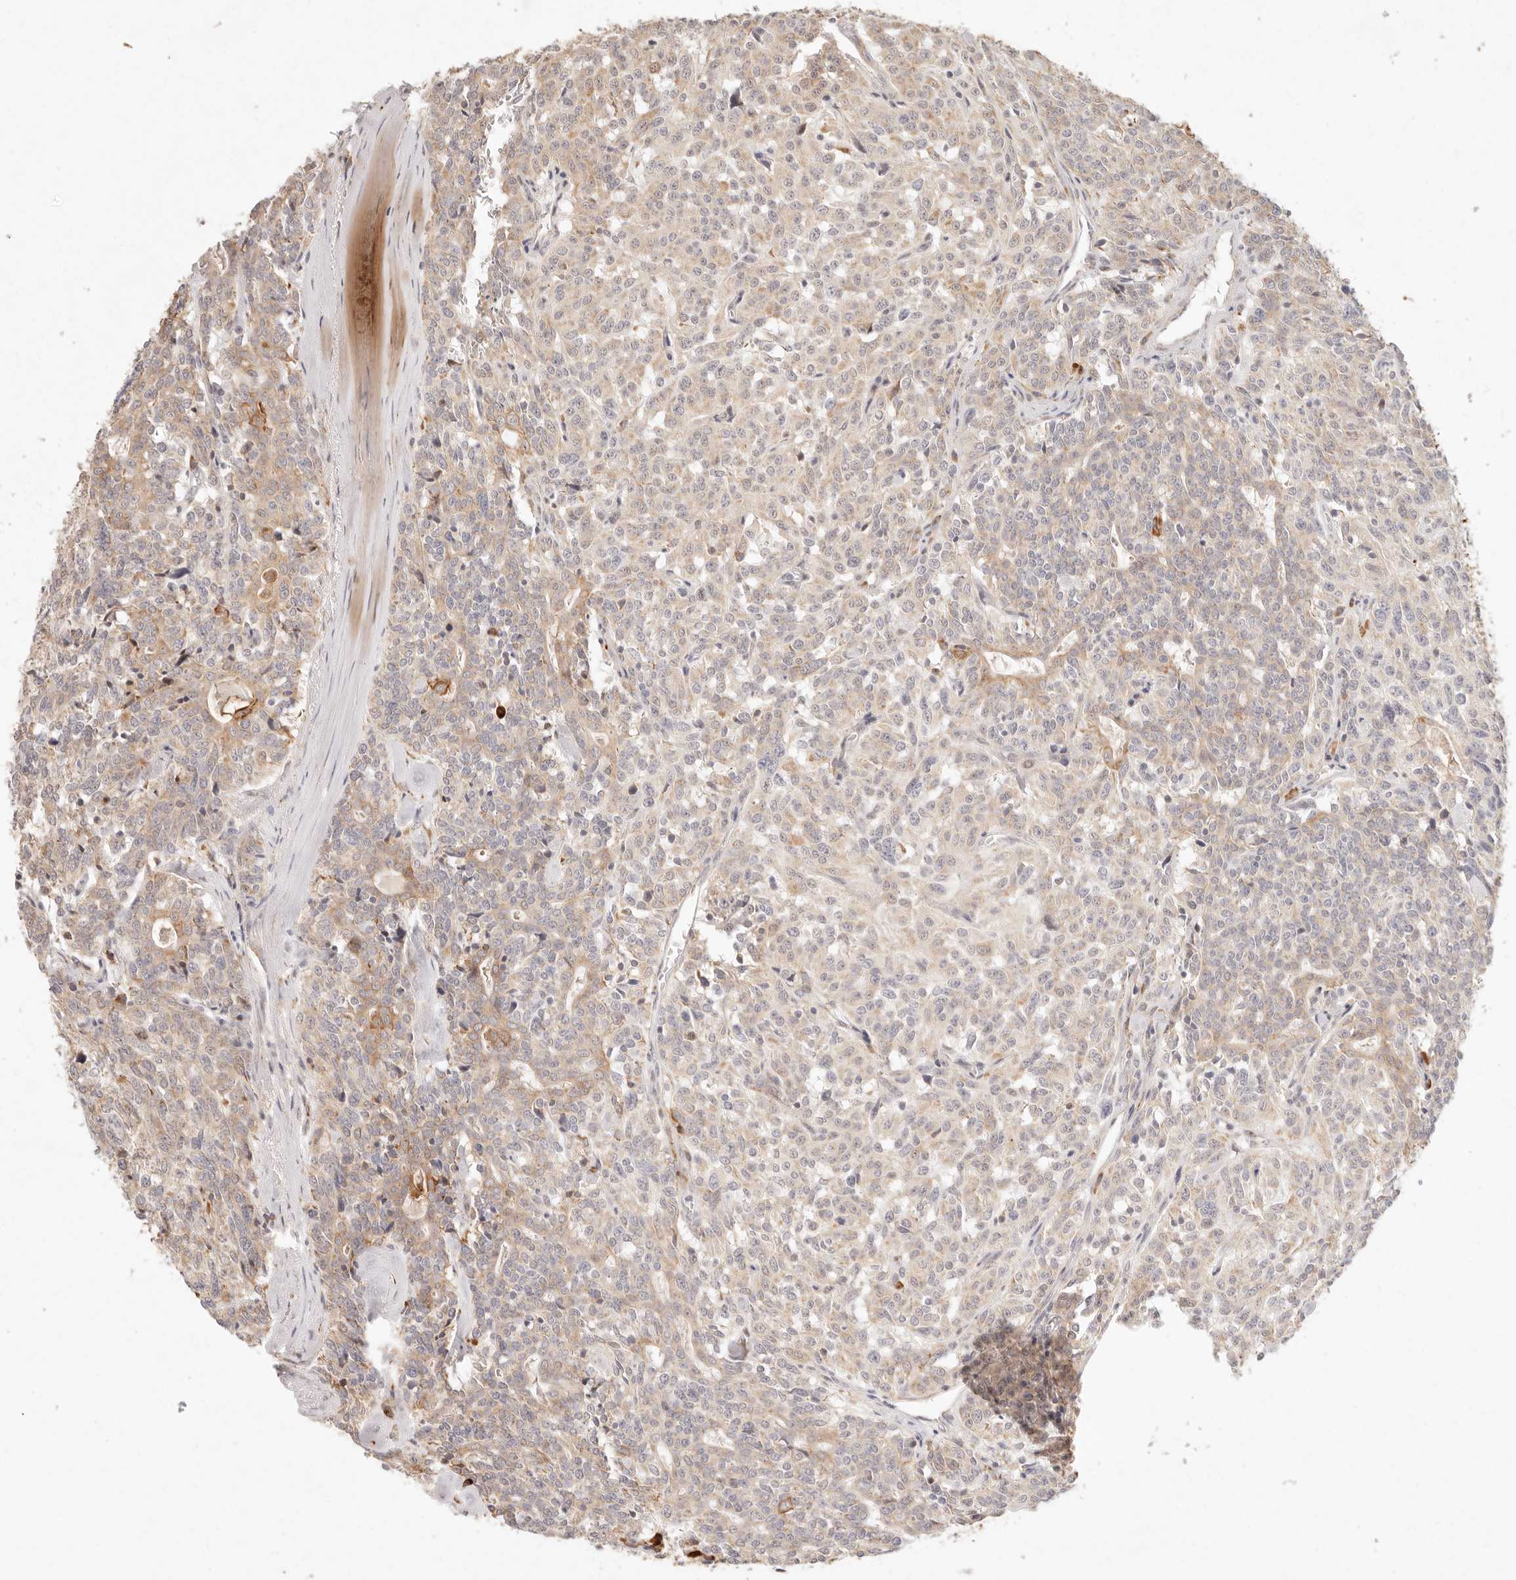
{"staining": {"intensity": "weak", "quantity": ">75%", "location": "cytoplasmic/membranous"}, "tissue": "carcinoid", "cell_type": "Tumor cells", "image_type": "cancer", "snomed": [{"axis": "morphology", "description": "Carcinoid, malignant, NOS"}, {"axis": "topography", "description": "Lung"}], "caption": "Human carcinoid (malignant) stained with a brown dye demonstrates weak cytoplasmic/membranous positive staining in about >75% of tumor cells.", "gene": "C1orf127", "patient": {"sex": "female", "age": 46}}